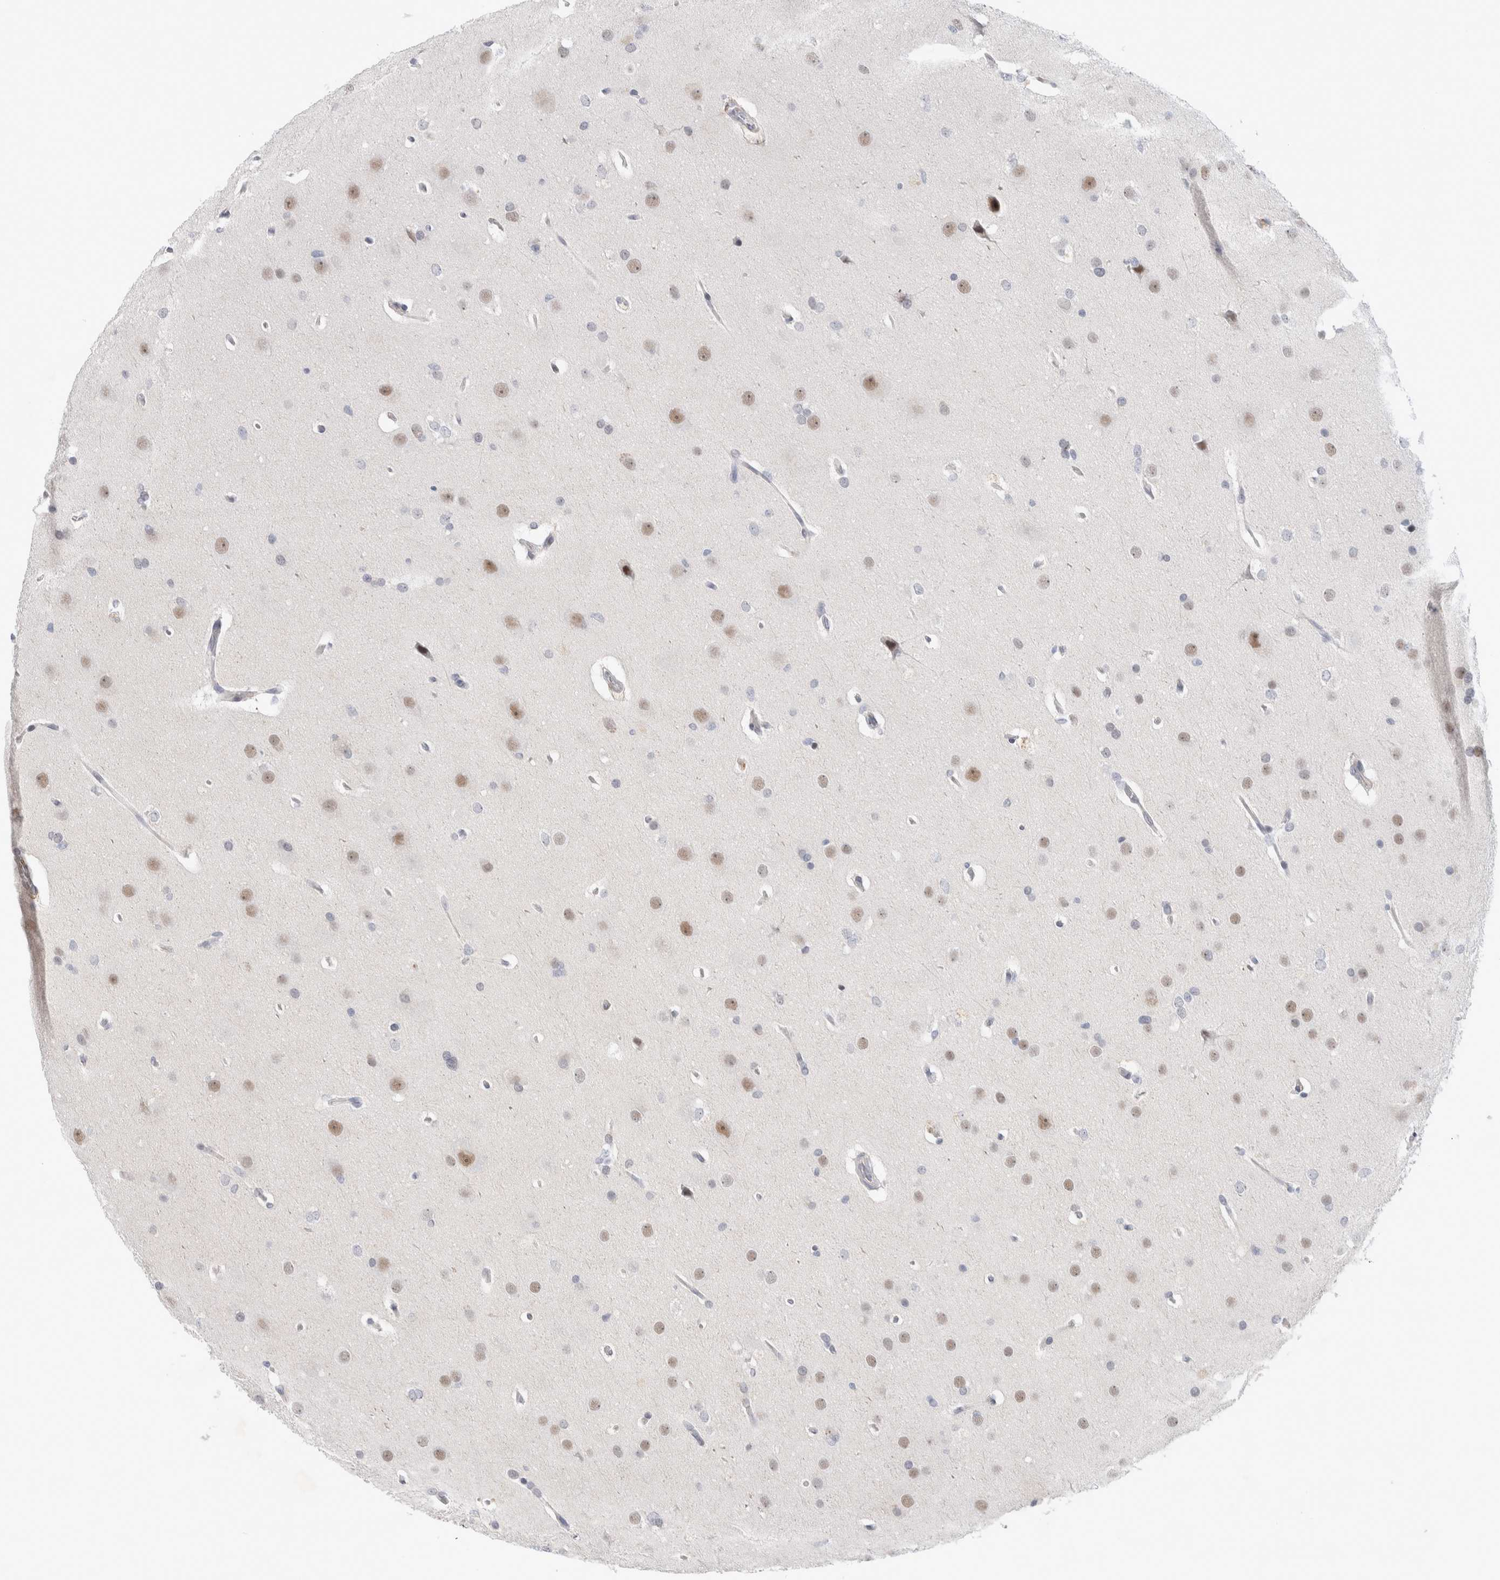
{"staining": {"intensity": "weak", "quantity": "25%-75%", "location": "nuclear"}, "tissue": "glioma", "cell_type": "Tumor cells", "image_type": "cancer", "snomed": [{"axis": "morphology", "description": "Glioma, malignant, Low grade"}, {"axis": "topography", "description": "Brain"}], "caption": "Immunohistochemical staining of human low-grade glioma (malignant) shows low levels of weak nuclear protein staining in approximately 25%-75% of tumor cells.", "gene": "KNL1", "patient": {"sex": "female", "age": 37}}